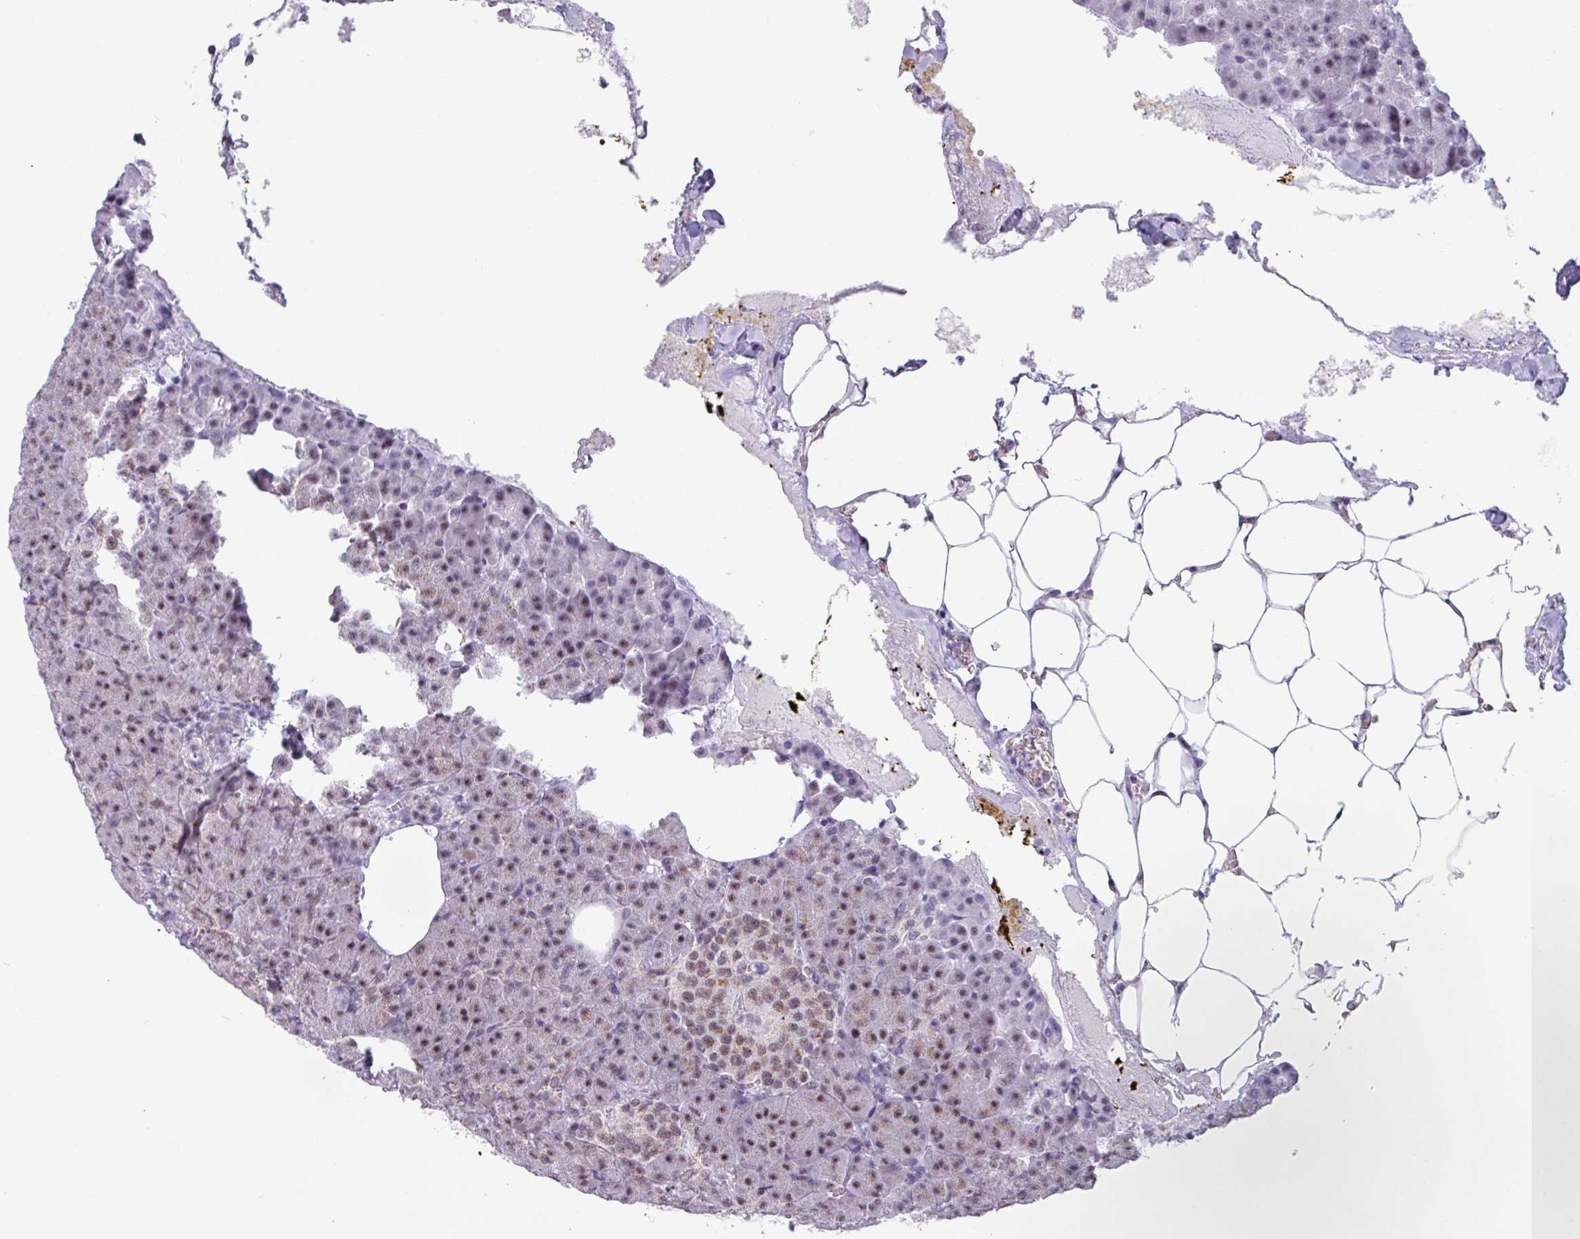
{"staining": {"intensity": "weak", "quantity": "<25%", "location": "nuclear"}, "tissue": "pancreas", "cell_type": "Exocrine glandular cells", "image_type": "normal", "snomed": [{"axis": "morphology", "description": "Normal tissue, NOS"}, {"axis": "topography", "description": "Pancreas"}], "caption": "Human pancreas stained for a protein using immunohistochemistry shows no expression in exocrine glandular cells.", "gene": "PUF60", "patient": {"sex": "female", "age": 74}}